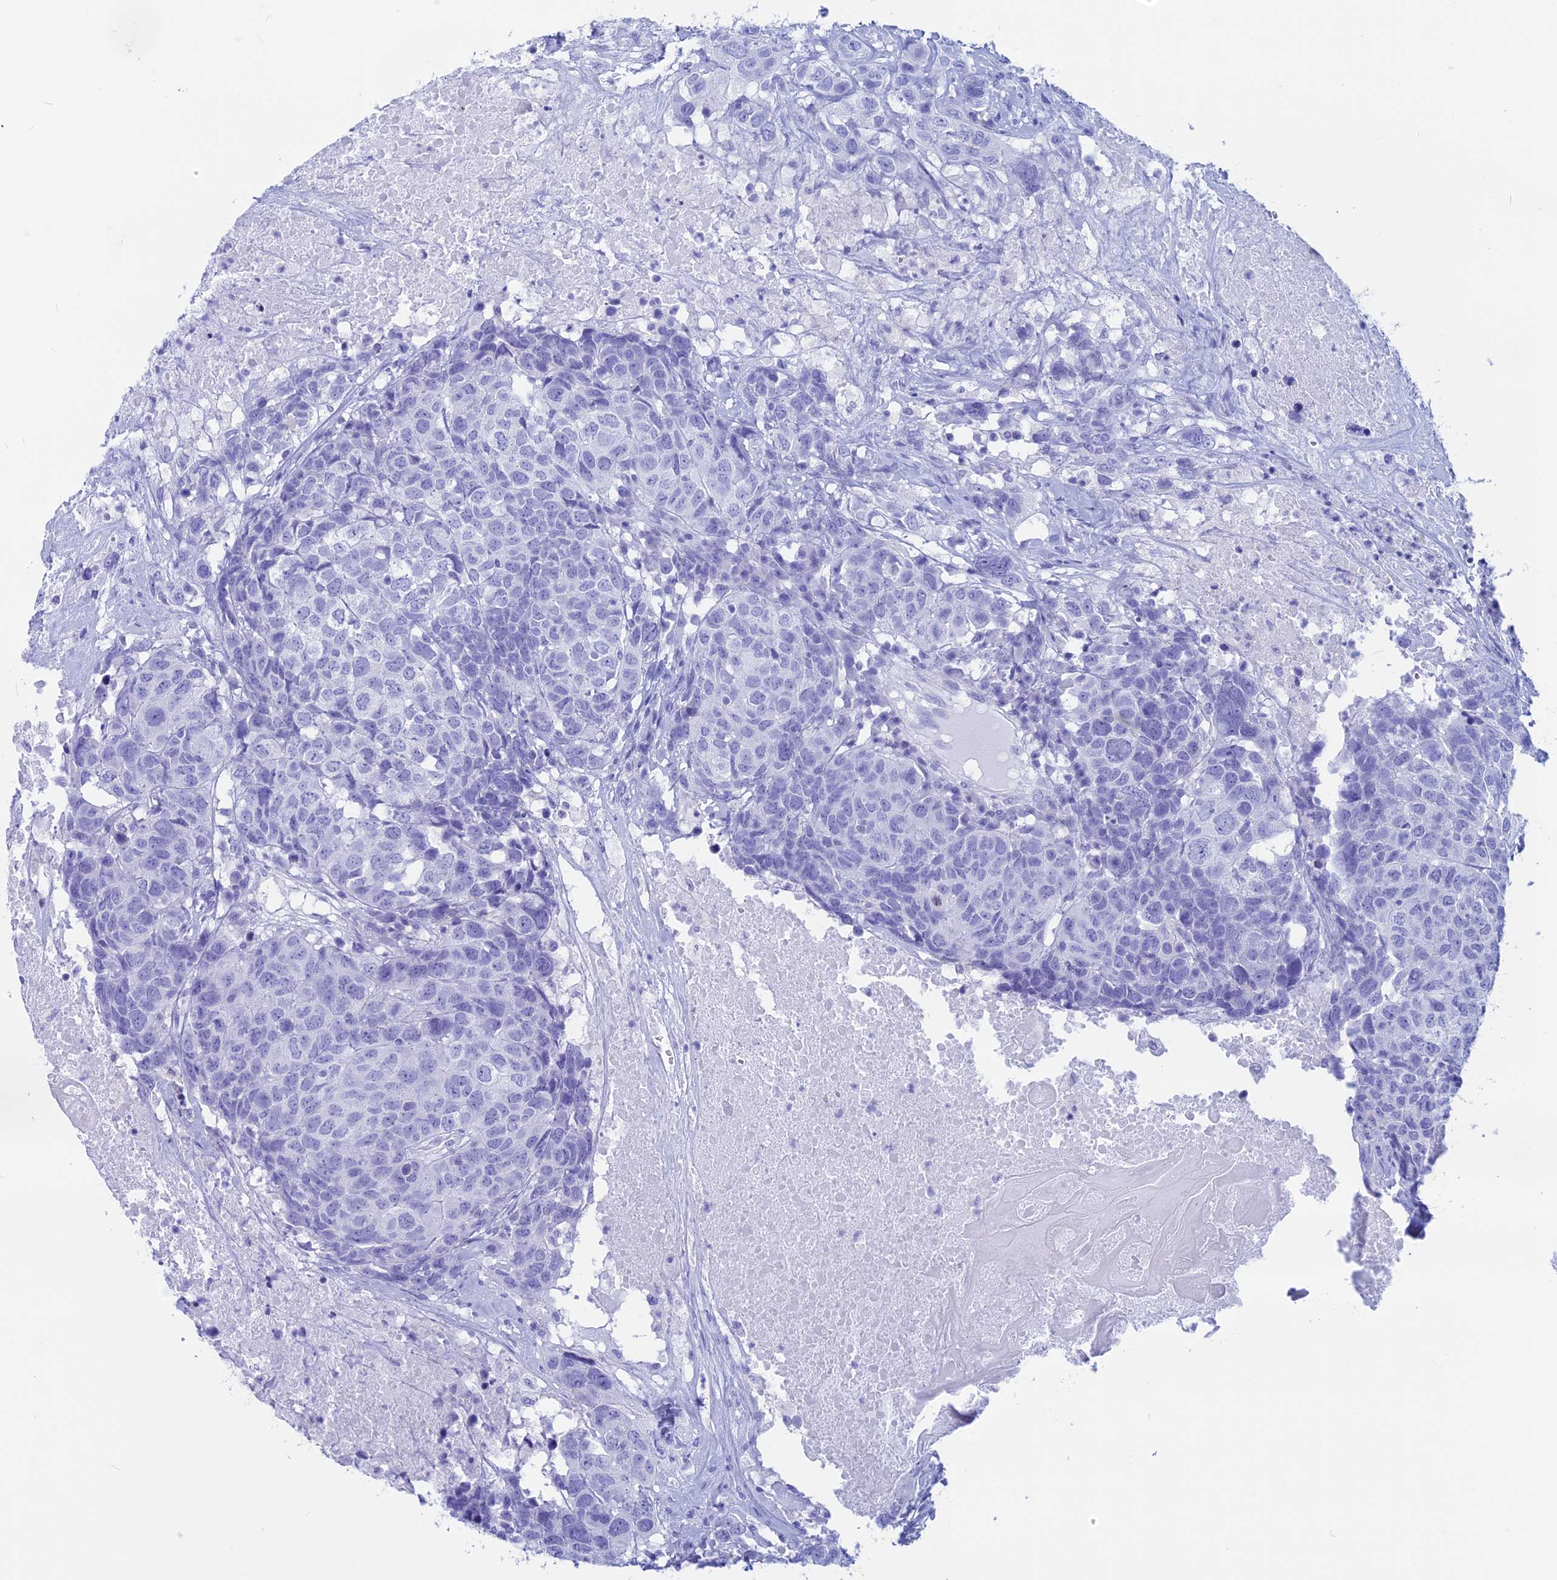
{"staining": {"intensity": "negative", "quantity": "none", "location": "none"}, "tissue": "head and neck cancer", "cell_type": "Tumor cells", "image_type": "cancer", "snomed": [{"axis": "morphology", "description": "Squamous cell carcinoma, NOS"}, {"axis": "topography", "description": "Head-Neck"}], "caption": "High magnification brightfield microscopy of head and neck cancer stained with DAB (brown) and counterstained with hematoxylin (blue): tumor cells show no significant positivity.", "gene": "RP1", "patient": {"sex": "male", "age": 66}}